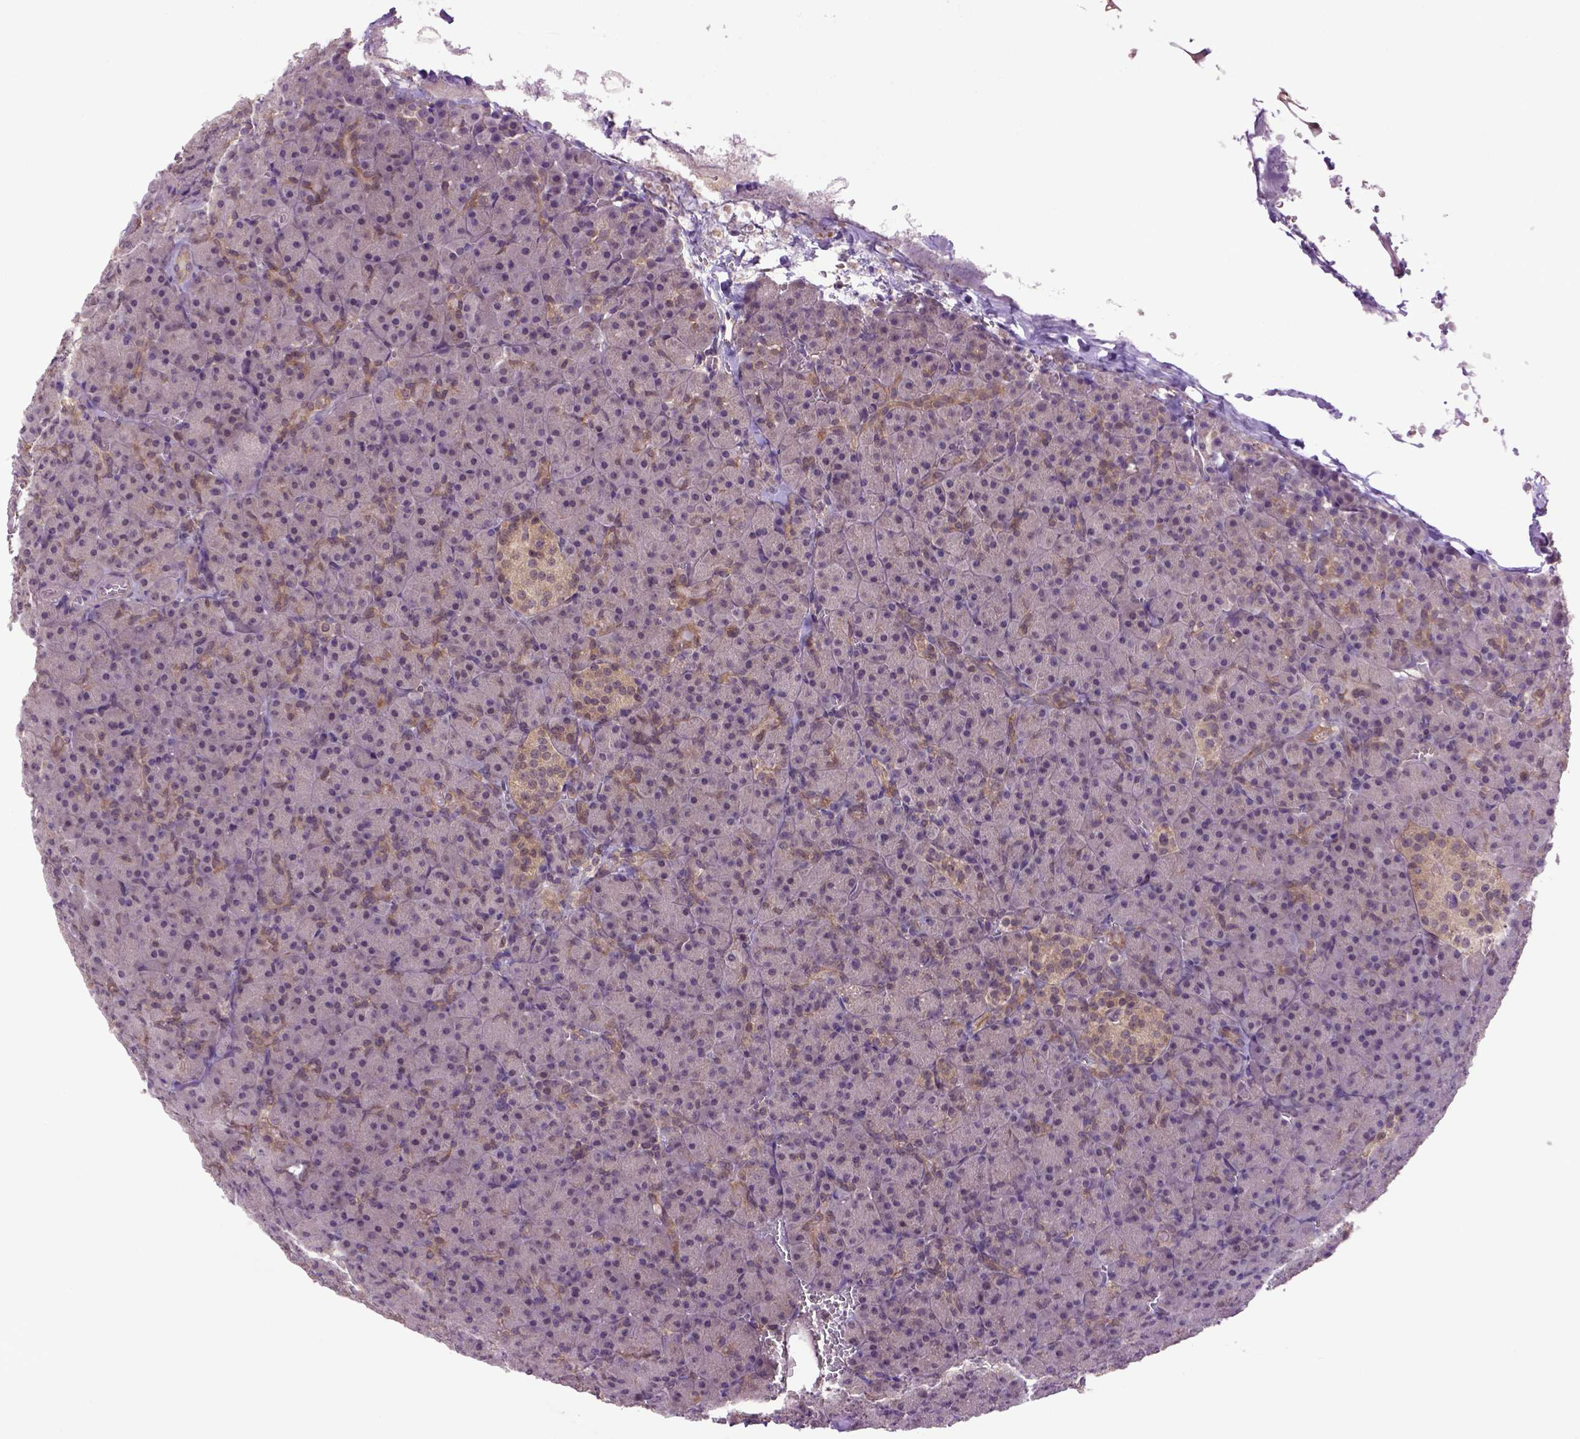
{"staining": {"intensity": "moderate", "quantity": "25%-75%", "location": "cytoplasmic/membranous"}, "tissue": "pancreas", "cell_type": "Exocrine glandular cells", "image_type": "normal", "snomed": [{"axis": "morphology", "description": "Normal tissue, NOS"}, {"axis": "topography", "description": "Pancreas"}], "caption": "IHC micrograph of normal human pancreas stained for a protein (brown), which displays medium levels of moderate cytoplasmic/membranous staining in approximately 25%-75% of exocrine glandular cells.", "gene": "HSPBP1", "patient": {"sex": "female", "age": 74}}